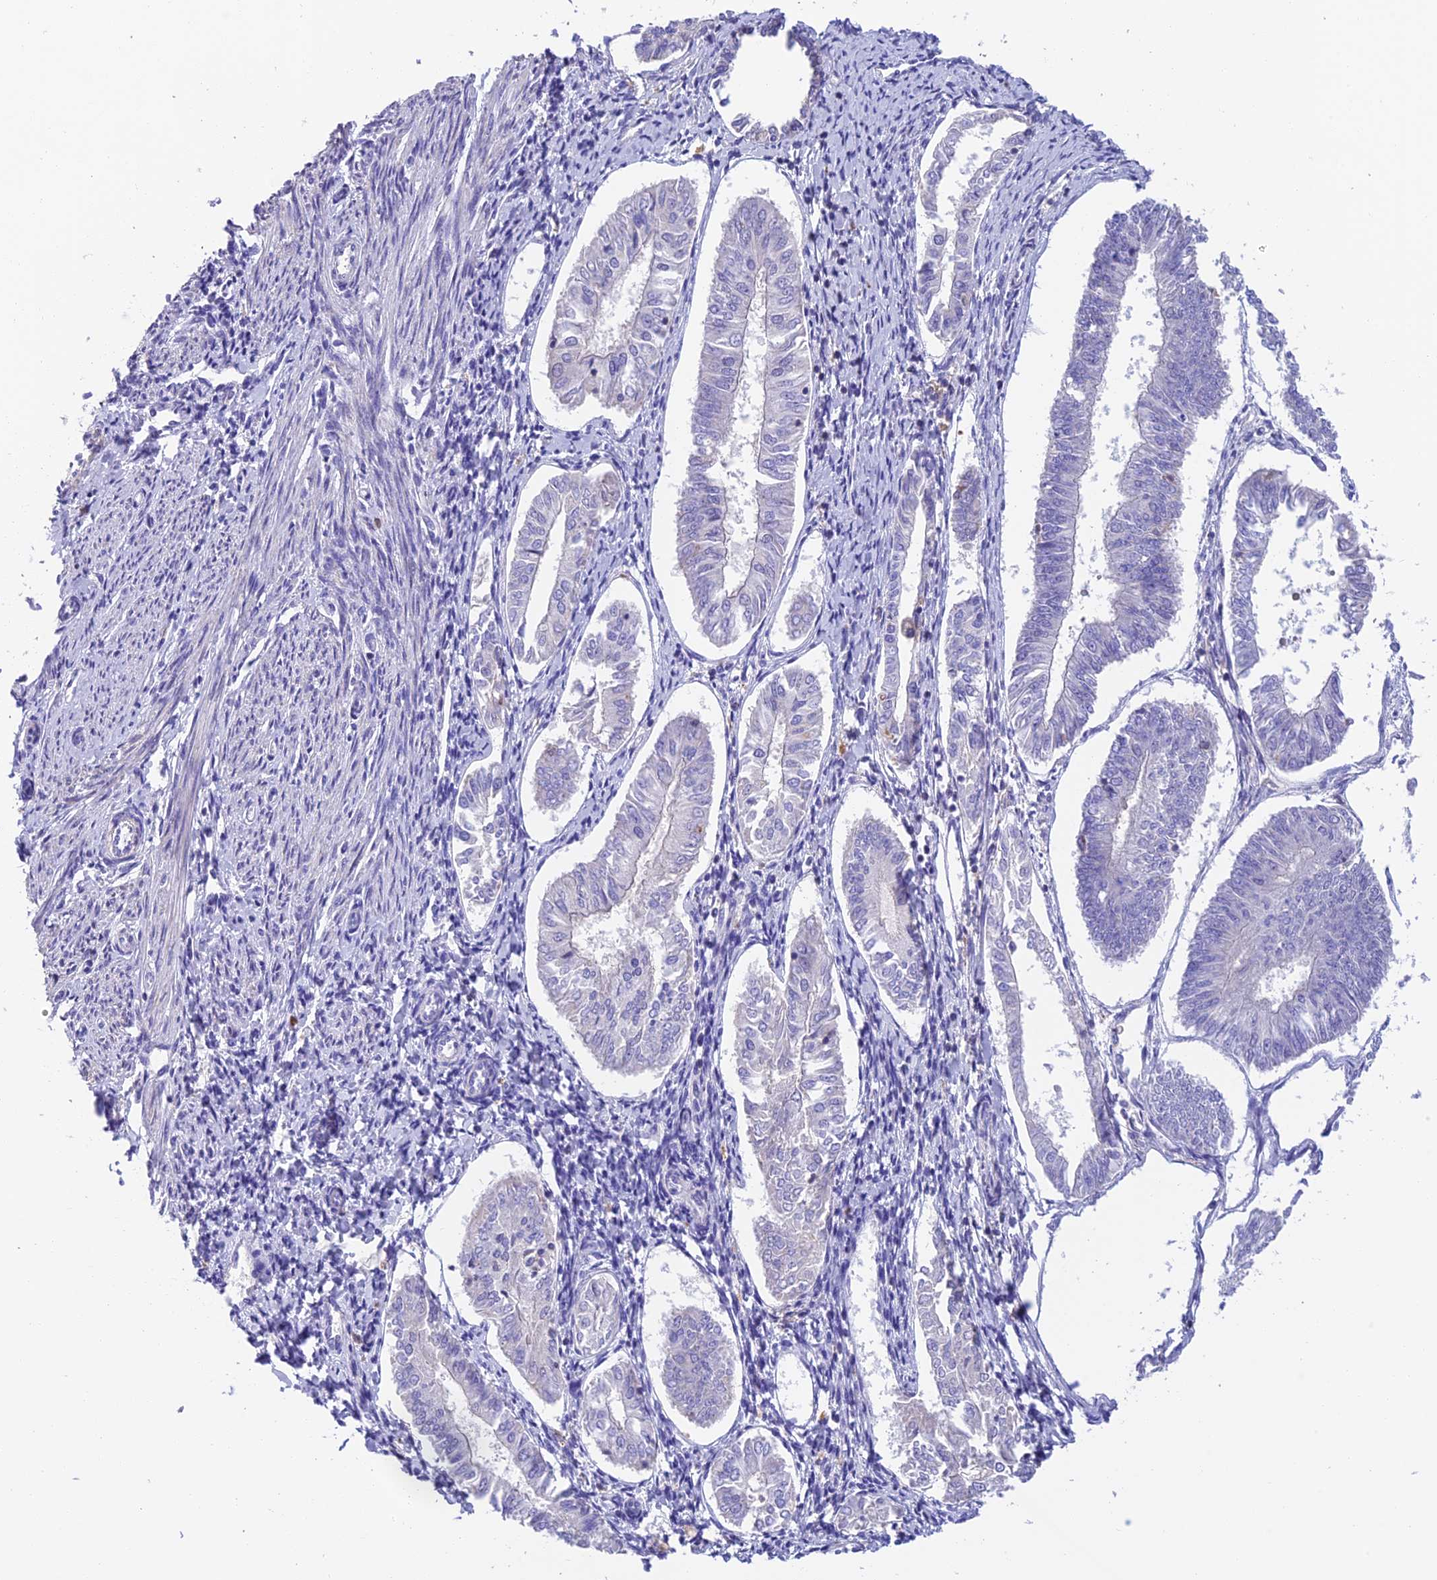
{"staining": {"intensity": "negative", "quantity": "none", "location": "none"}, "tissue": "endometrial cancer", "cell_type": "Tumor cells", "image_type": "cancer", "snomed": [{"axis": "morphology", "description": "Adenocarcinoma, NOS"}, {"axis": "topography", "description": "Endometrium"}], "caption": "There is no significant expression in tumor cells of adenocarcinoma (endometrial).", "gene": "LPXN", "patient": {"sex": "female", "age": 58}}